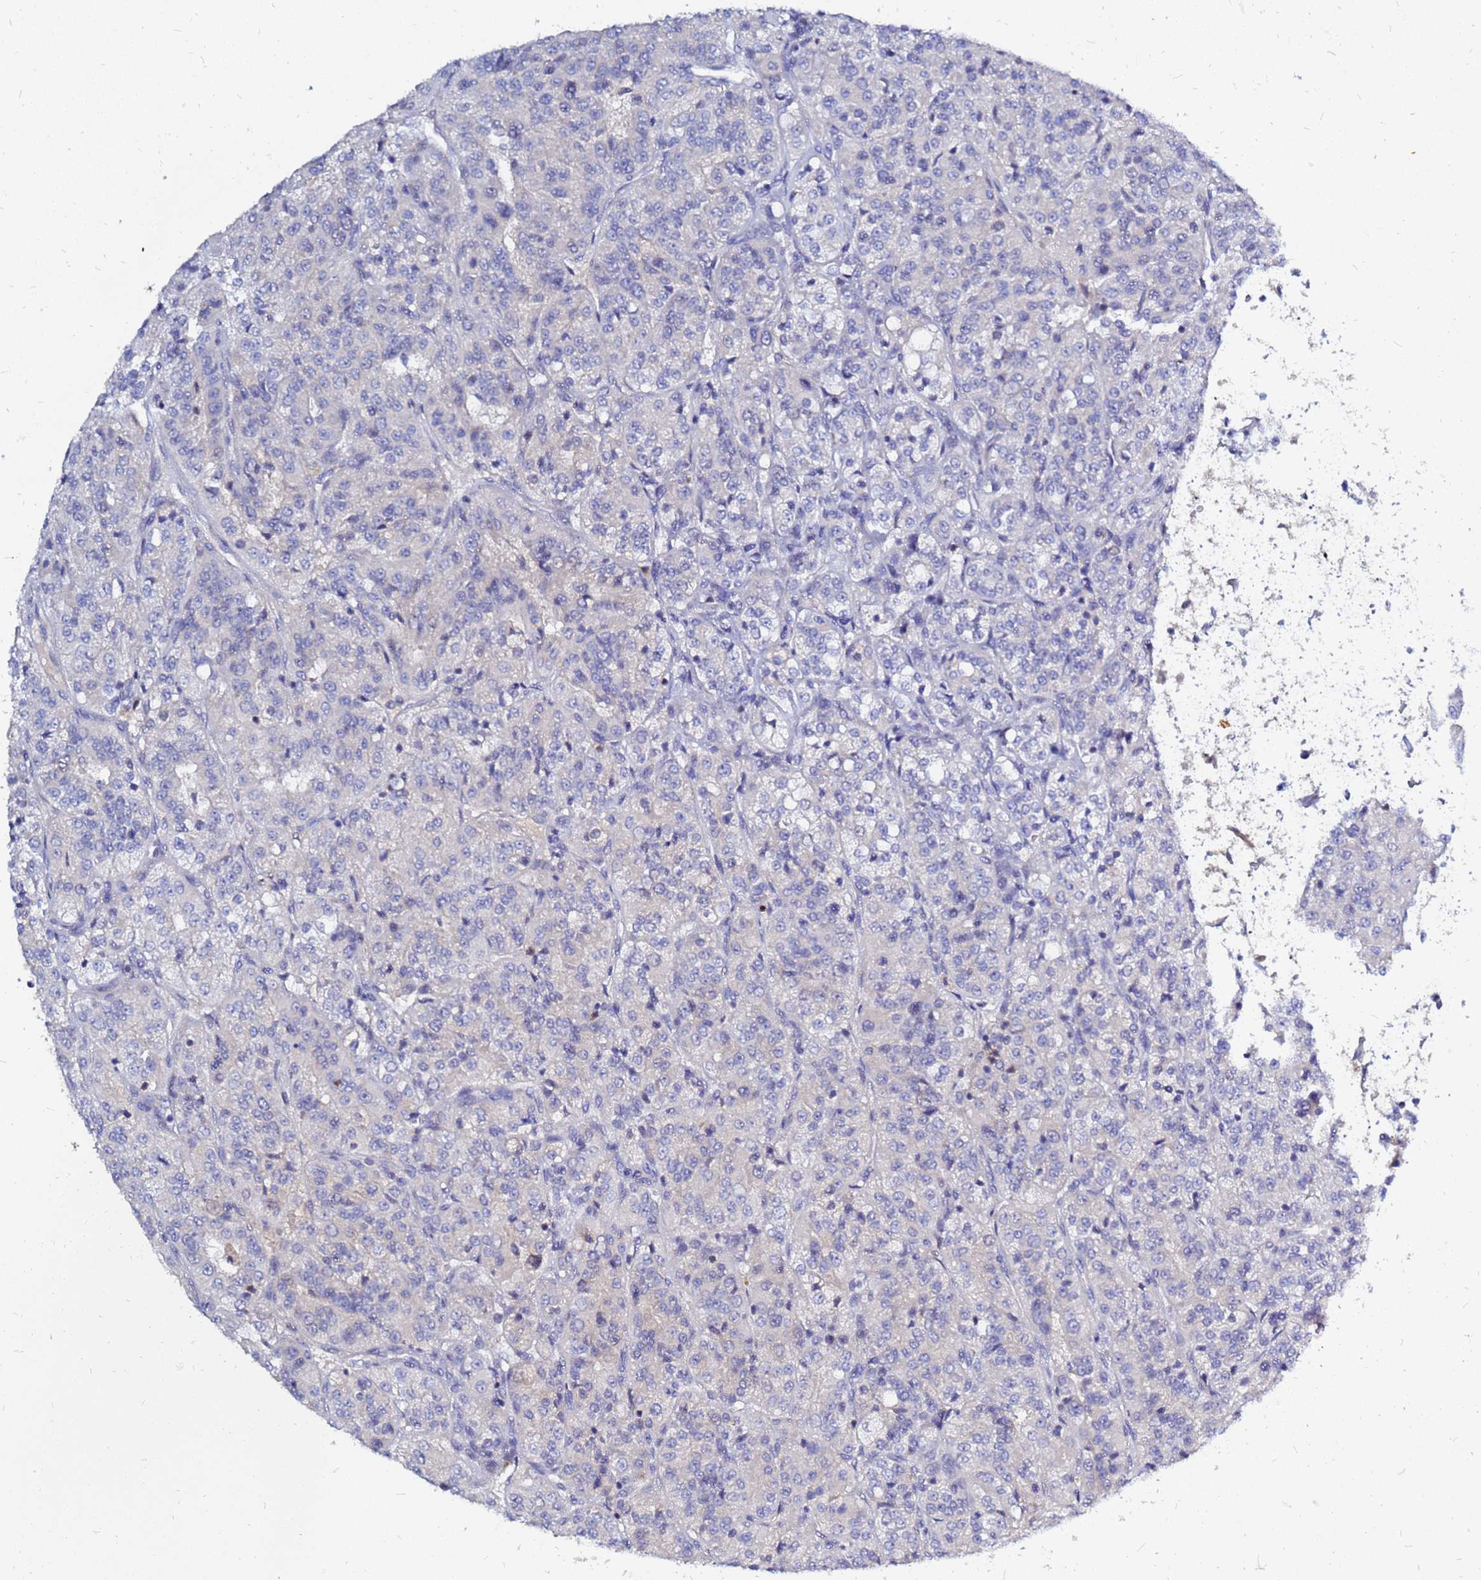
{"staining": {"intensity": "negative", "quantity": "none", "location": "none"}, "tissue": "renal cancer", "cell_type": "Tumor cells", "image_type": "cancer", "snomed": [{"axis": "morphology", "description": "Adenocarcinoma, NOS"}, {"axis": "topography", "description": "Kidney"}], "caption": "Renal adenocarcinoma stained for a protein using immunohistochemistry (IHC) reveals no positivity tumor cells.", "gene": "SRGAP3", "patient": {"sex": "female", "age": 63}}